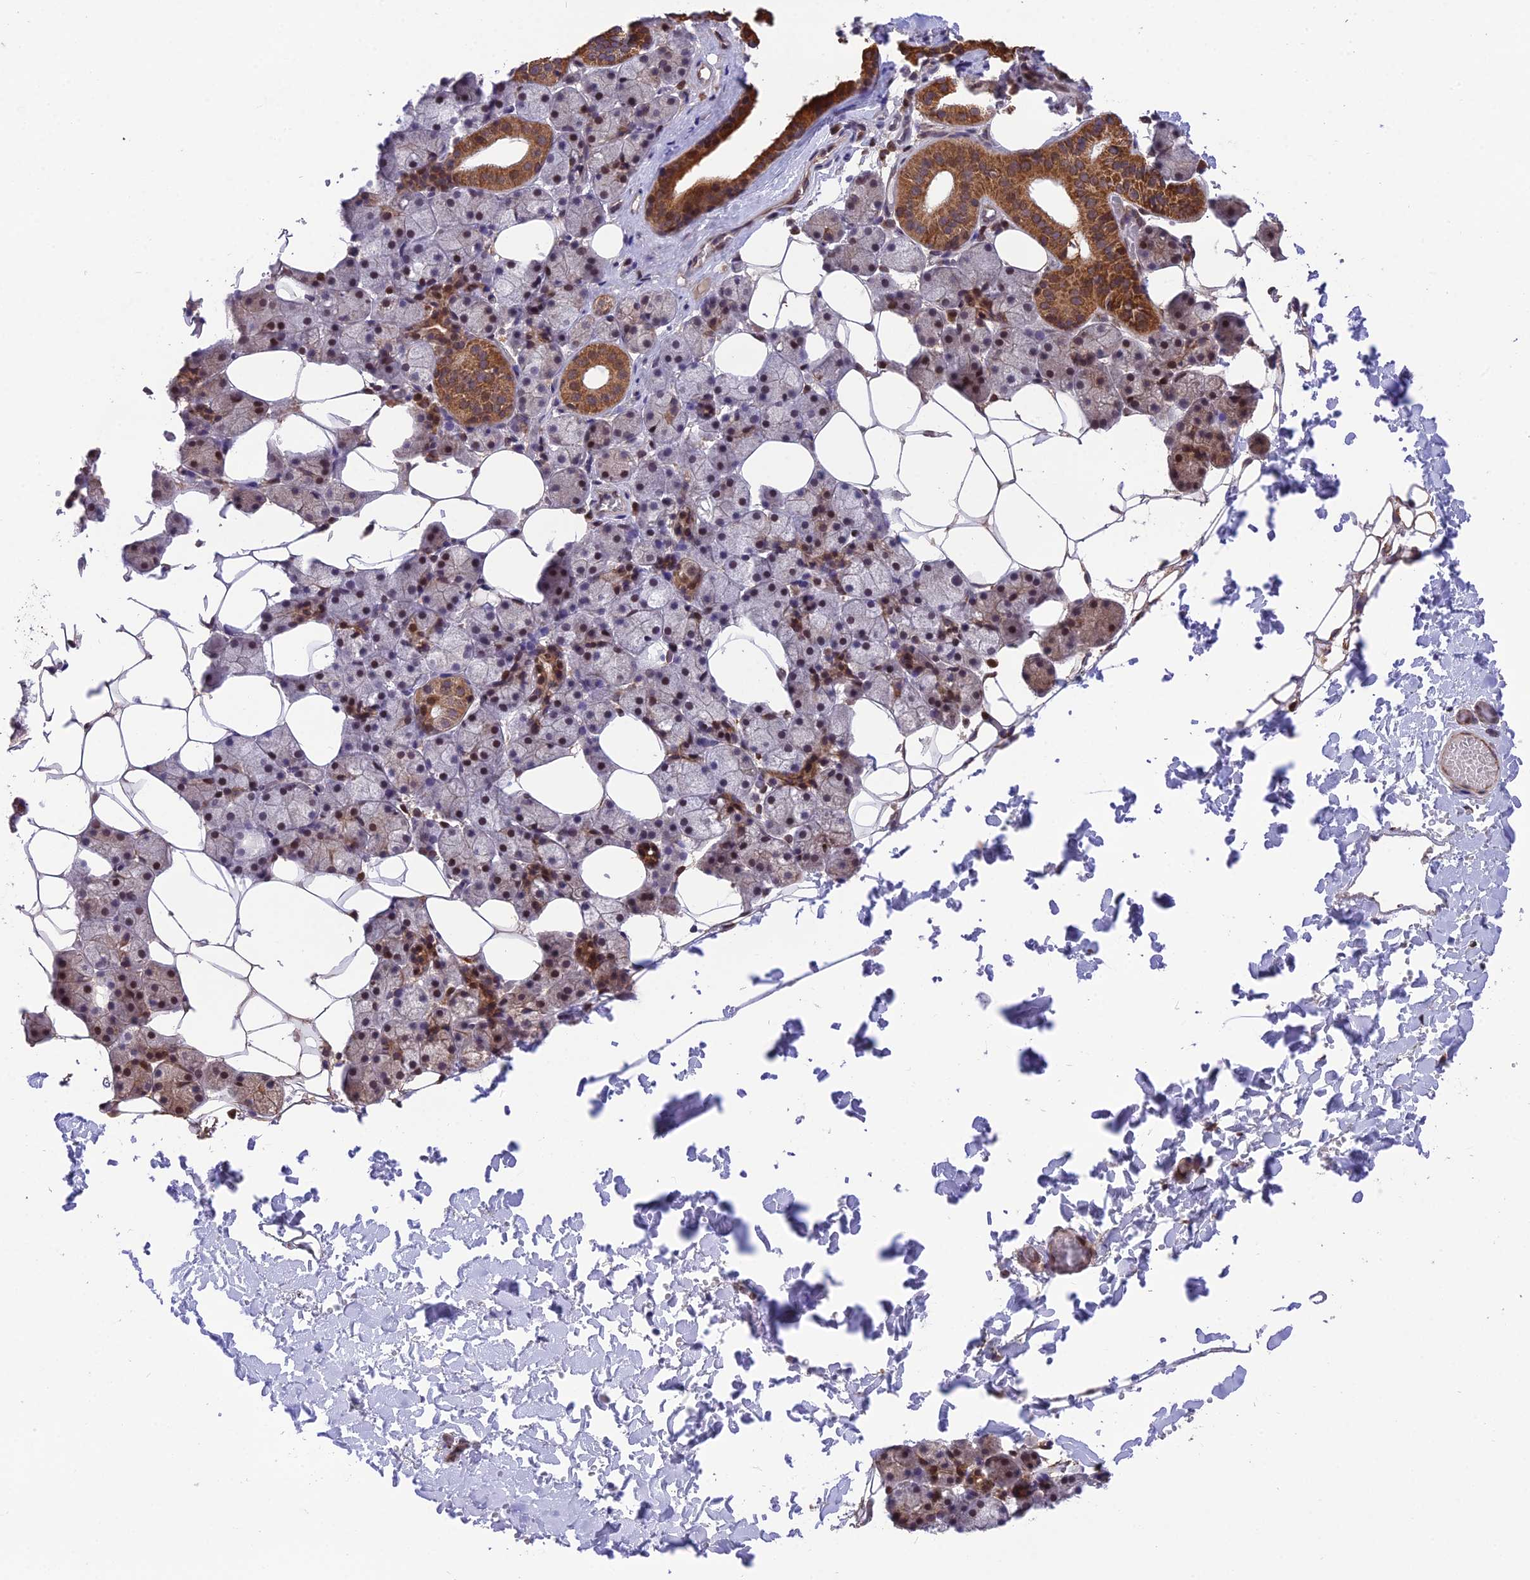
{"staining": {"intensity": "strong", "quantity": "25%-75%", "location": "cytoplasmic/membranous,nuclear"}, "tissue": "salivary gland", "cell_type": "Glandular cells", "image_type": "normal", "snomed": [{"axis": "morphology", "description": "Normal tissue, NOS"}, {"axis": "topography", "description": "Salivary gland"}], "caption": "Protein staining of unremarkable salivary gland exhibits strong cytoplasmic/membranous,nuclear positivity in approximately 25%-75% of glandular cells. (brown staining indicates protein expression, while blue staining denotes nuclei).", "gene": "CYP2R1", "patient": {"sex": "female", "age": 33}}